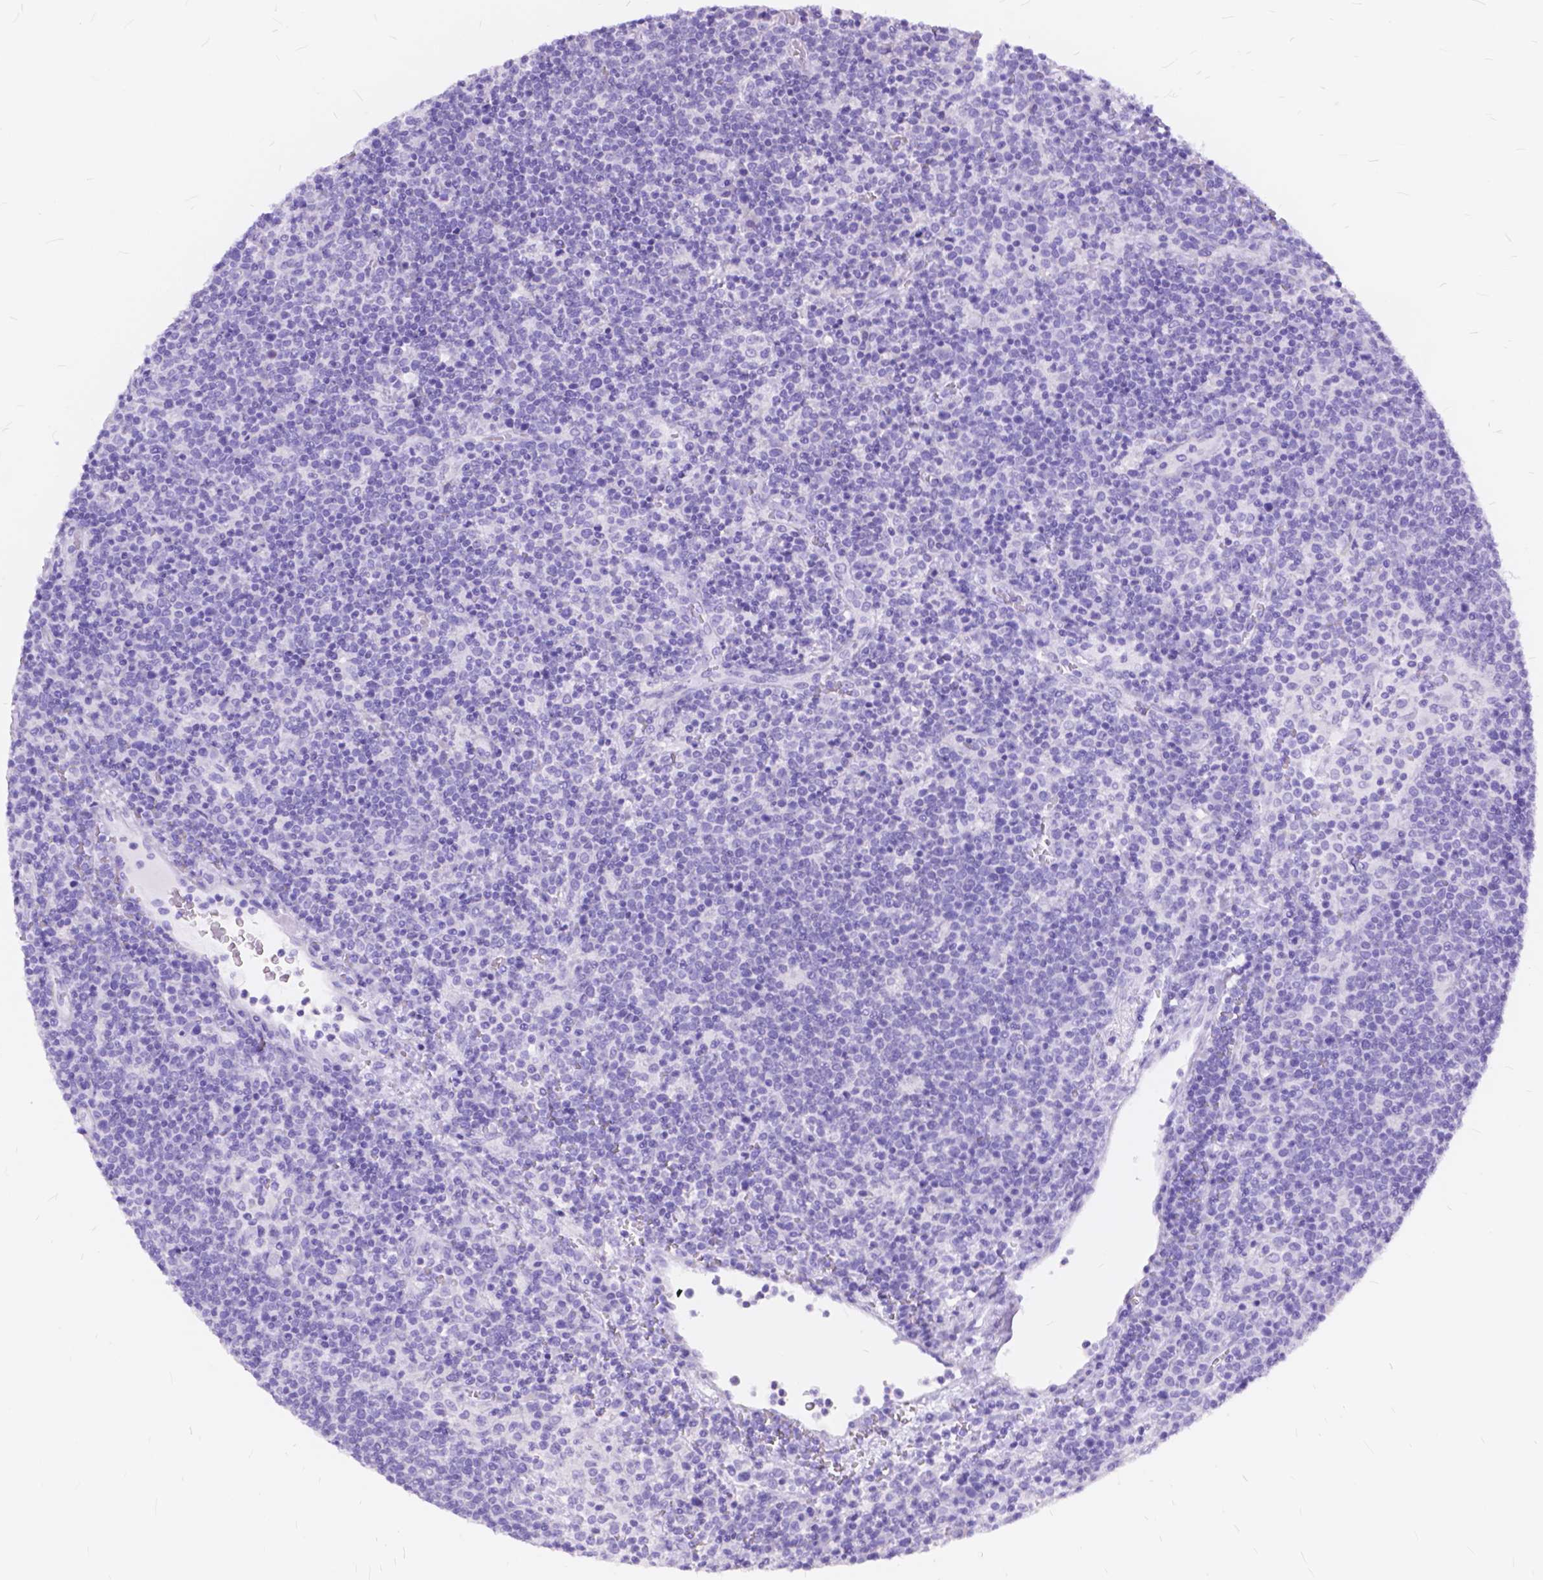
{"staining": {"intensity": "negative", "quantity": "none", "location": "none"}, "tissue": "lymphoma", "cell_type": "Tumor cells", "image_type": "cancer", "snomed": [{"axis": "morphology", "description": "Malignant lymphoma, non-Hodgkin's type, High grade"}, {"axis": "topography", "description": "Lymph node"}], "caption": "This is a histopathology image of immunohistochemistry staining of malignant lymphoma, non-Hodgkin's type (high-grade), which shows no staining in tumor cells.", "gene": "FOXL2", "patient": {"sex": "male", "age": 61}}